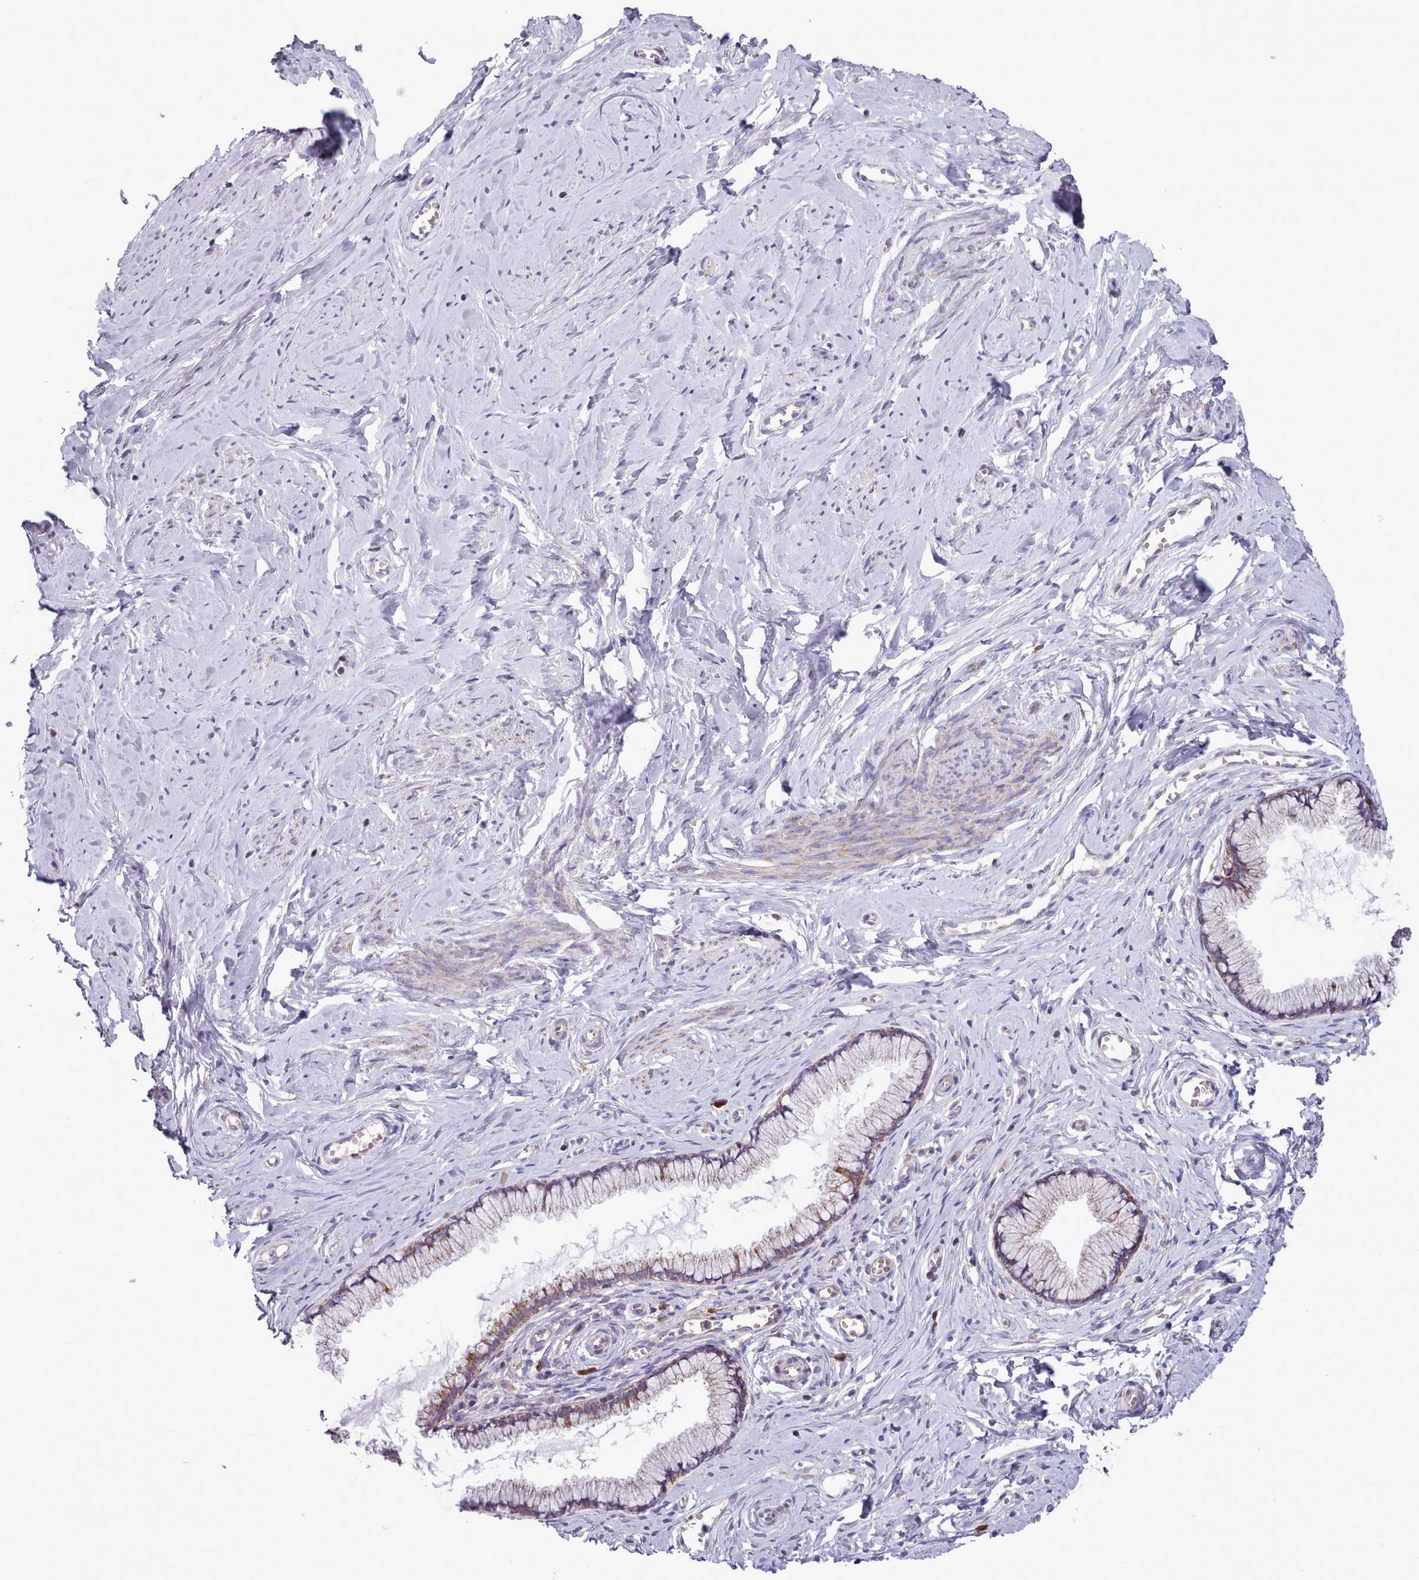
{"staining": {"intensity": "moderate", "quantity": "25%-75%", "location": "cytoplasmic/membranous"}, "tissue": "cervix", "cell_type": "Glandular cells", "image_type": "normal", "snomed": [{"axis": "morphology", "description": "Normal tissue, NOS"}, {"axis": "topography", "description": "Cervix"}], "caption": "Cervix stained with a brown dye demonstrates moderate cytoplasmic/membranous positive expression in approximately 25%-75% of glandular cells.", "gene": "SRP54", "patient": {"sex": "female", "age": 40}}